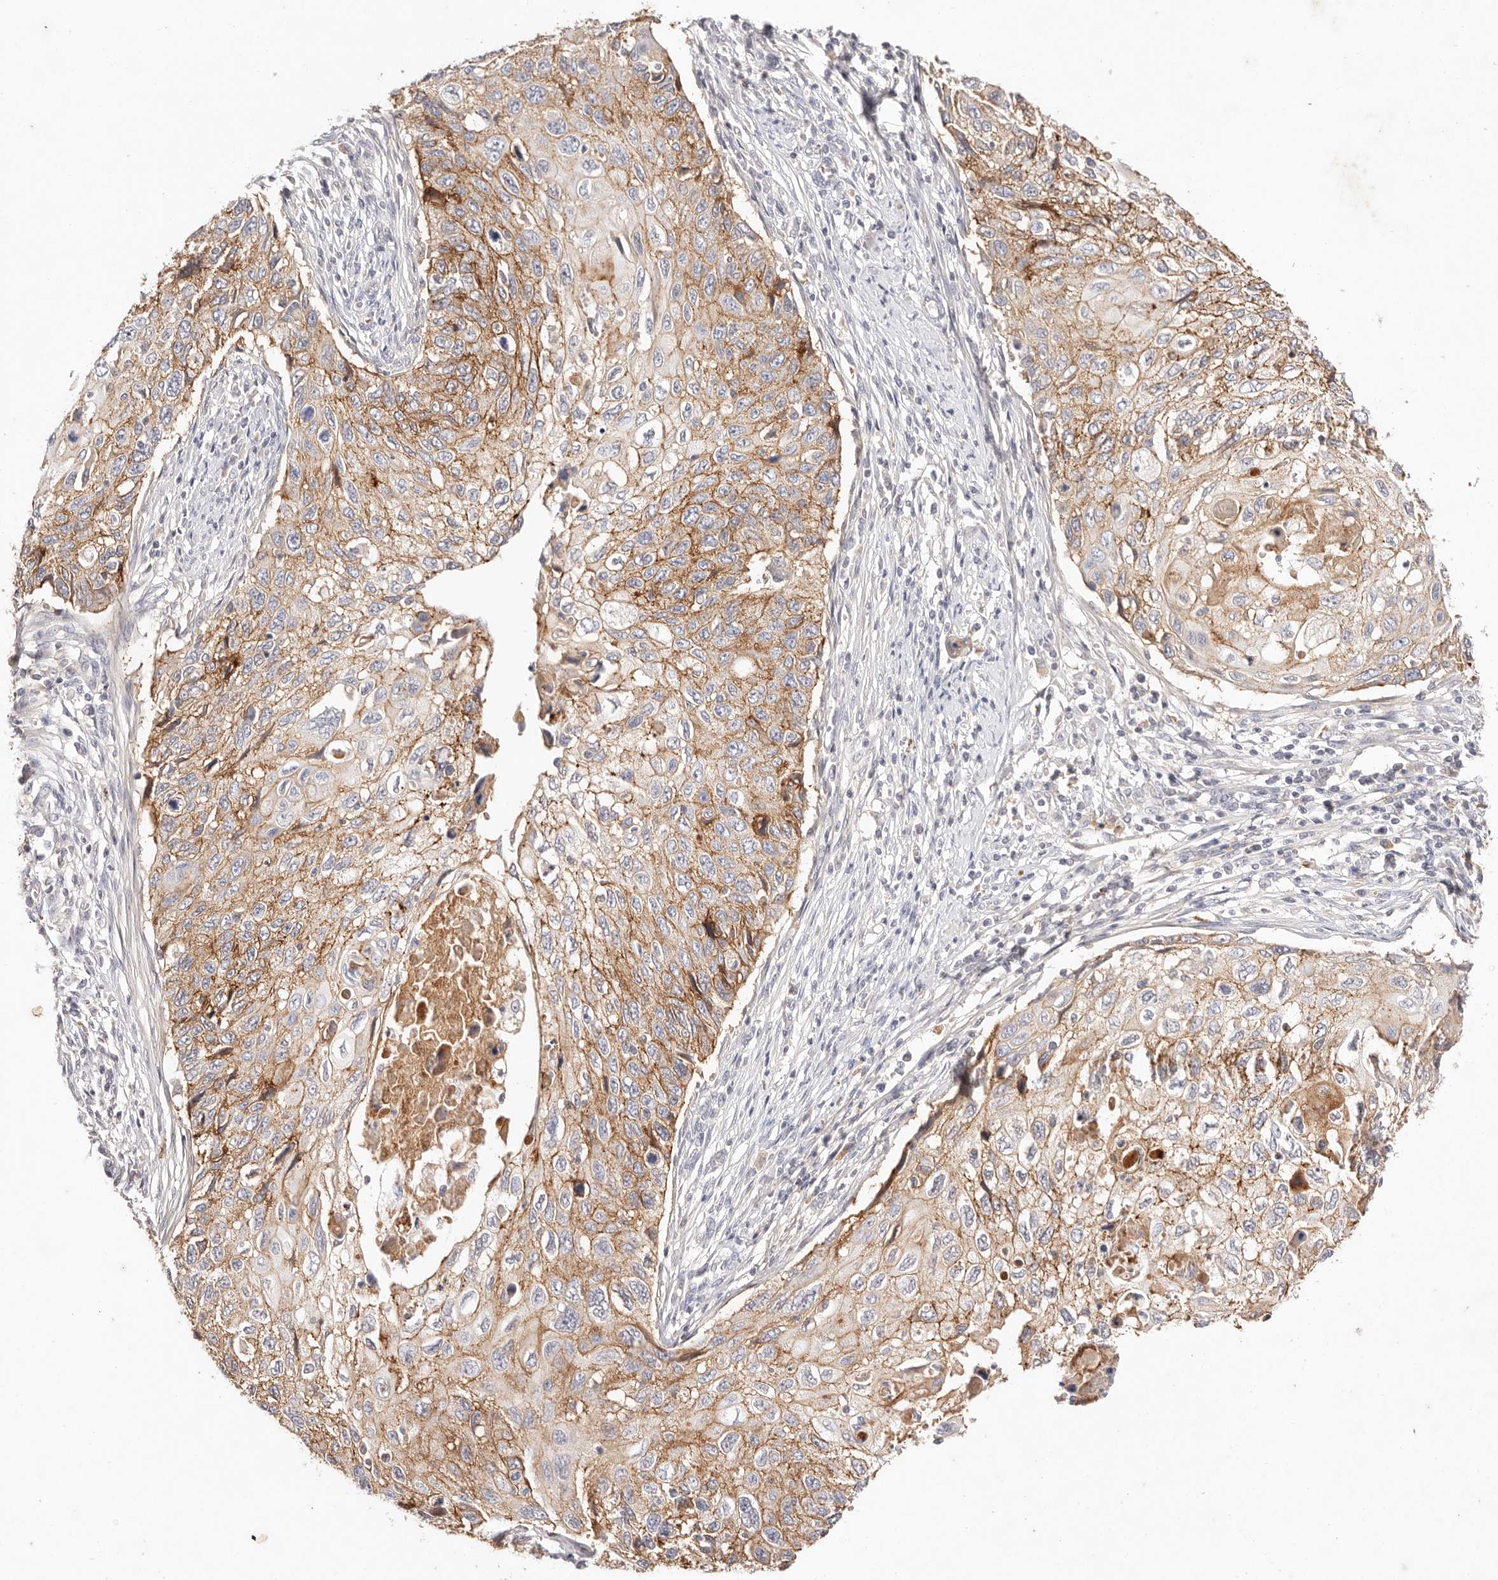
{"staining": {"intensity": "moderate", "quantity": ">75%", "location": "cytoplasmic/membranous"}, "tissue": "cervical cancer", "cell_type": "Tumor cells", "image_type": "cancer", "snomed": [{"axis": "morphology", "description": "Squamous cell carcinoma, NOS"}, {"axis": "topography", "description": "Cervix"}], "caption": "Tumor cells show moderate cytoplasmic/membranous staining in approximately >75% of cells in cervical squamous cell carcinoma.", "gene": "CXADR", "patient": {"sex": "female", "age": 70}}